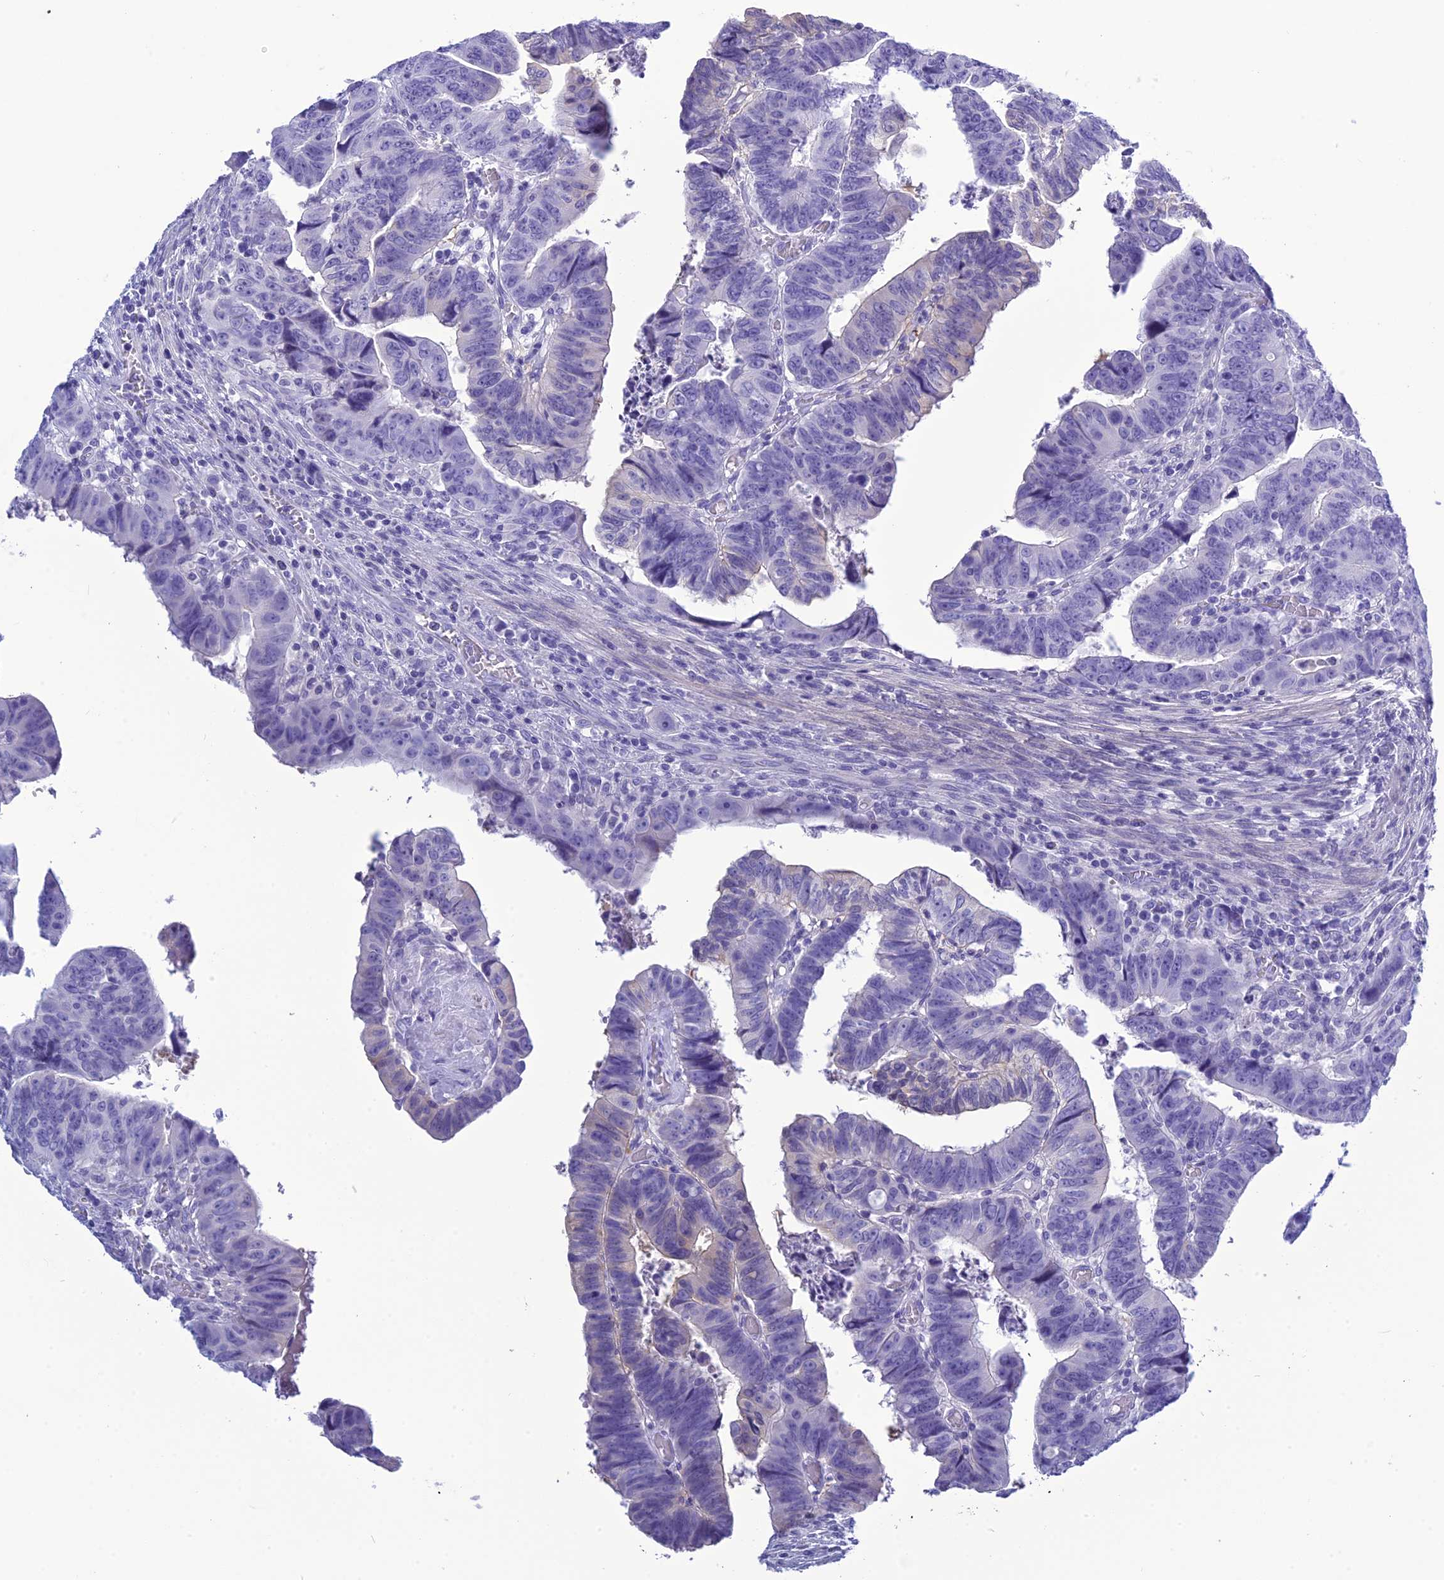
{"staining": {"intensity": "negative", "quantity": "none", "location": "none"}, "tissue": "colorectal cancer", "cell_type": "Tumor cells", "image_type": "cancer", "snomed": [{"axis": "morphology", "description": "Normal tissue, NOS"}, {"axis": "morphology", "description": "Adenocarcinoma, NOS"}, {"axis": "topography", "description": "Rectum"}], "caption": "This photomicrograph is of colorectal adenocarcinoma stained with immunohistochemistry (IHC) to label a protein in brown with the nuclei are counter-stained blue. There is no positivity in tumor cells.", "gene": "BBS2", "patient": {"sex": "female", "age": 65}}